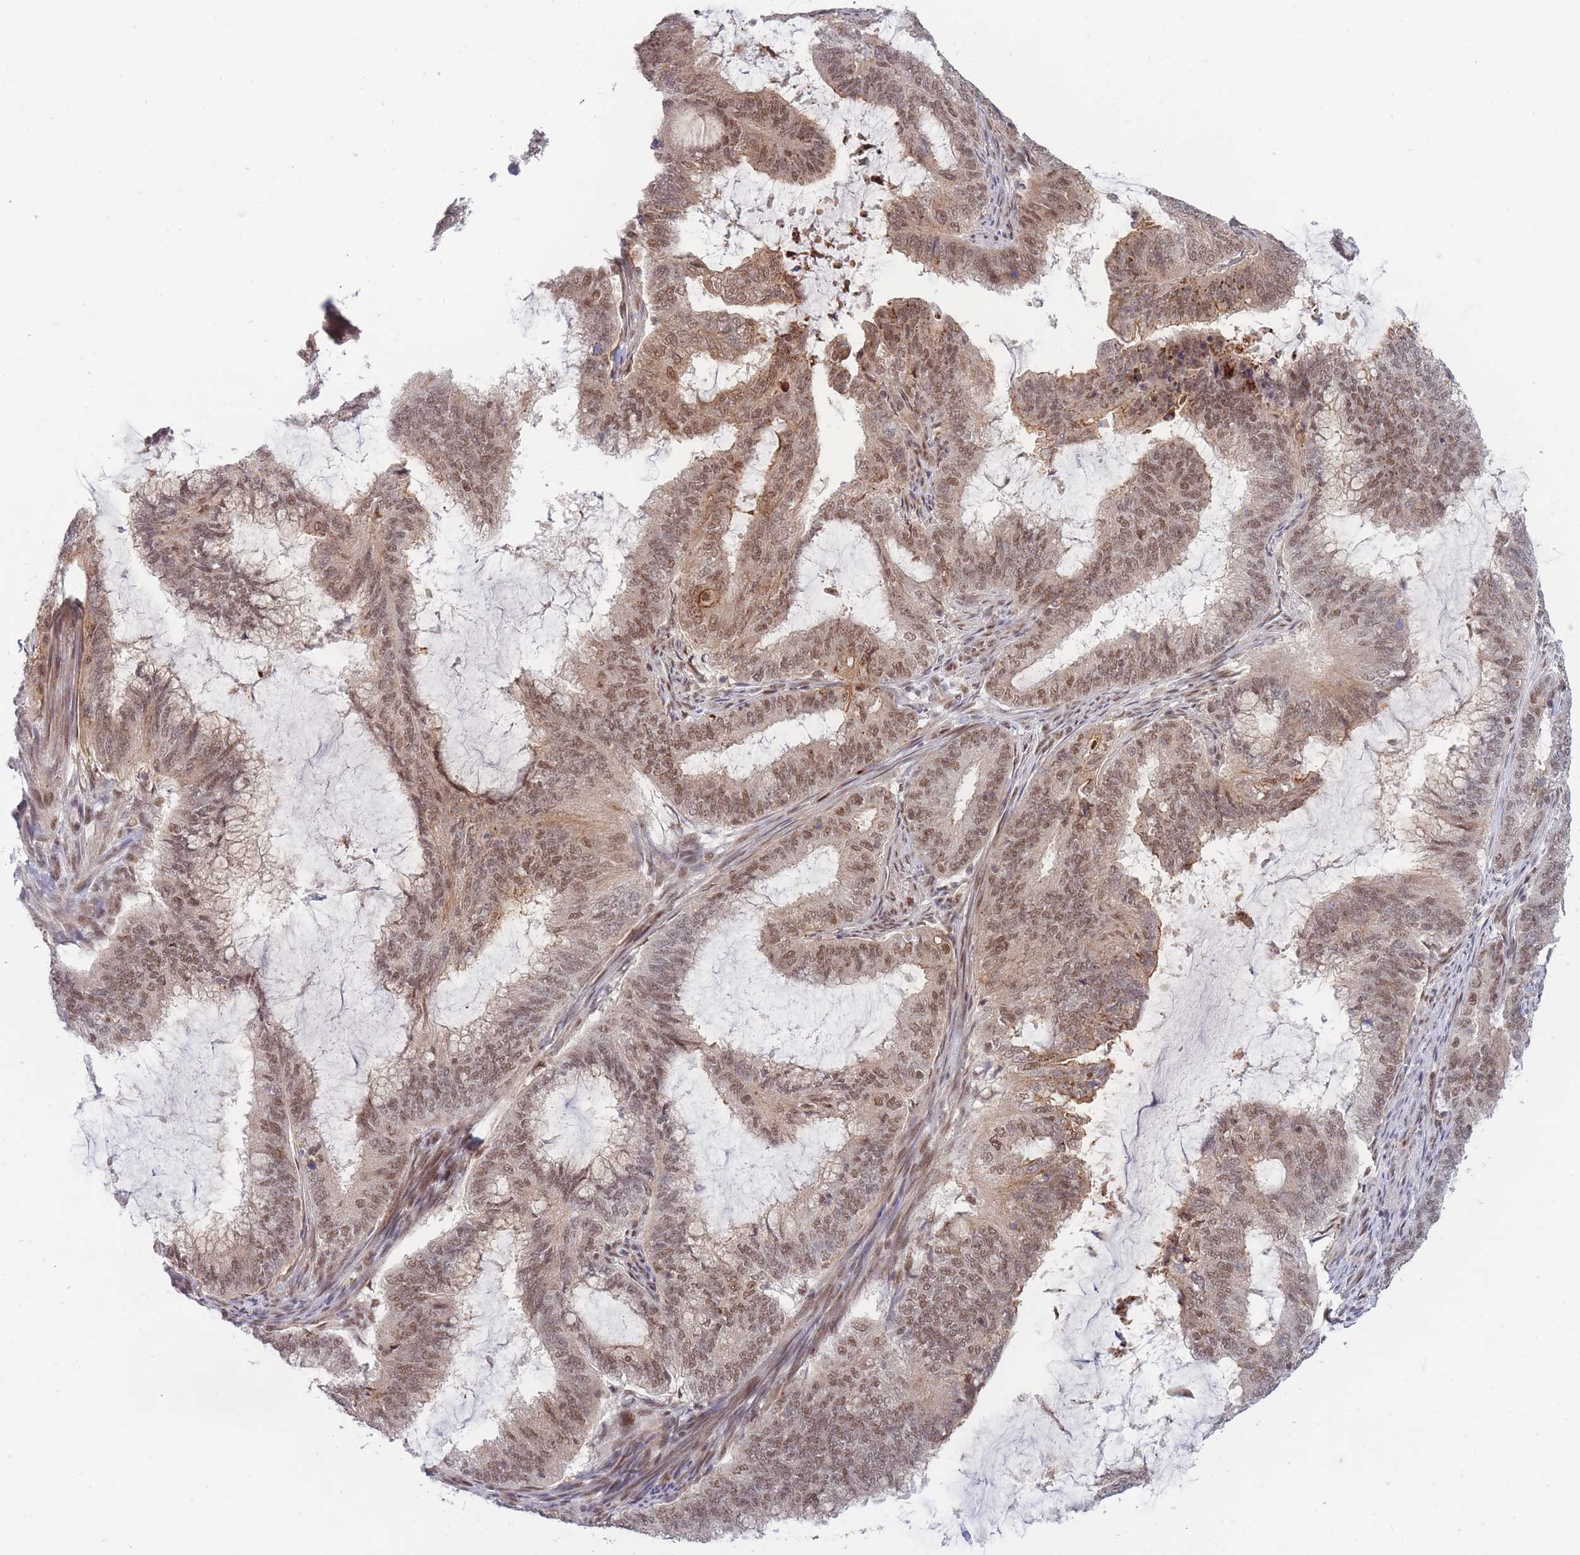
{"staining": {"intensity": "moderate", "quantity": ">75%", "location": "cytoplasmic/membranous,nuclear"}, "tissue": "endometrial cancer", "cell_type": "Tumor cells", "image_type": "cancer", "snomed": [{"axis": "morphology", "description": "Adenocarcinoma, NOS"}, {"axis": "topography", "description": "Endometrium"}], "caption": "Immunohistochemistry (IHC) photomicrograph of human endometrial cancer (adenocarcinoma) stained for a protein (brown), which displays medium levels of moderate cytoplasmic/membranous and nuclear expression in approximately >75% of tumor cells.", "gene": "BOD1L1", "patient": {"sex": "female", "age": 51}}